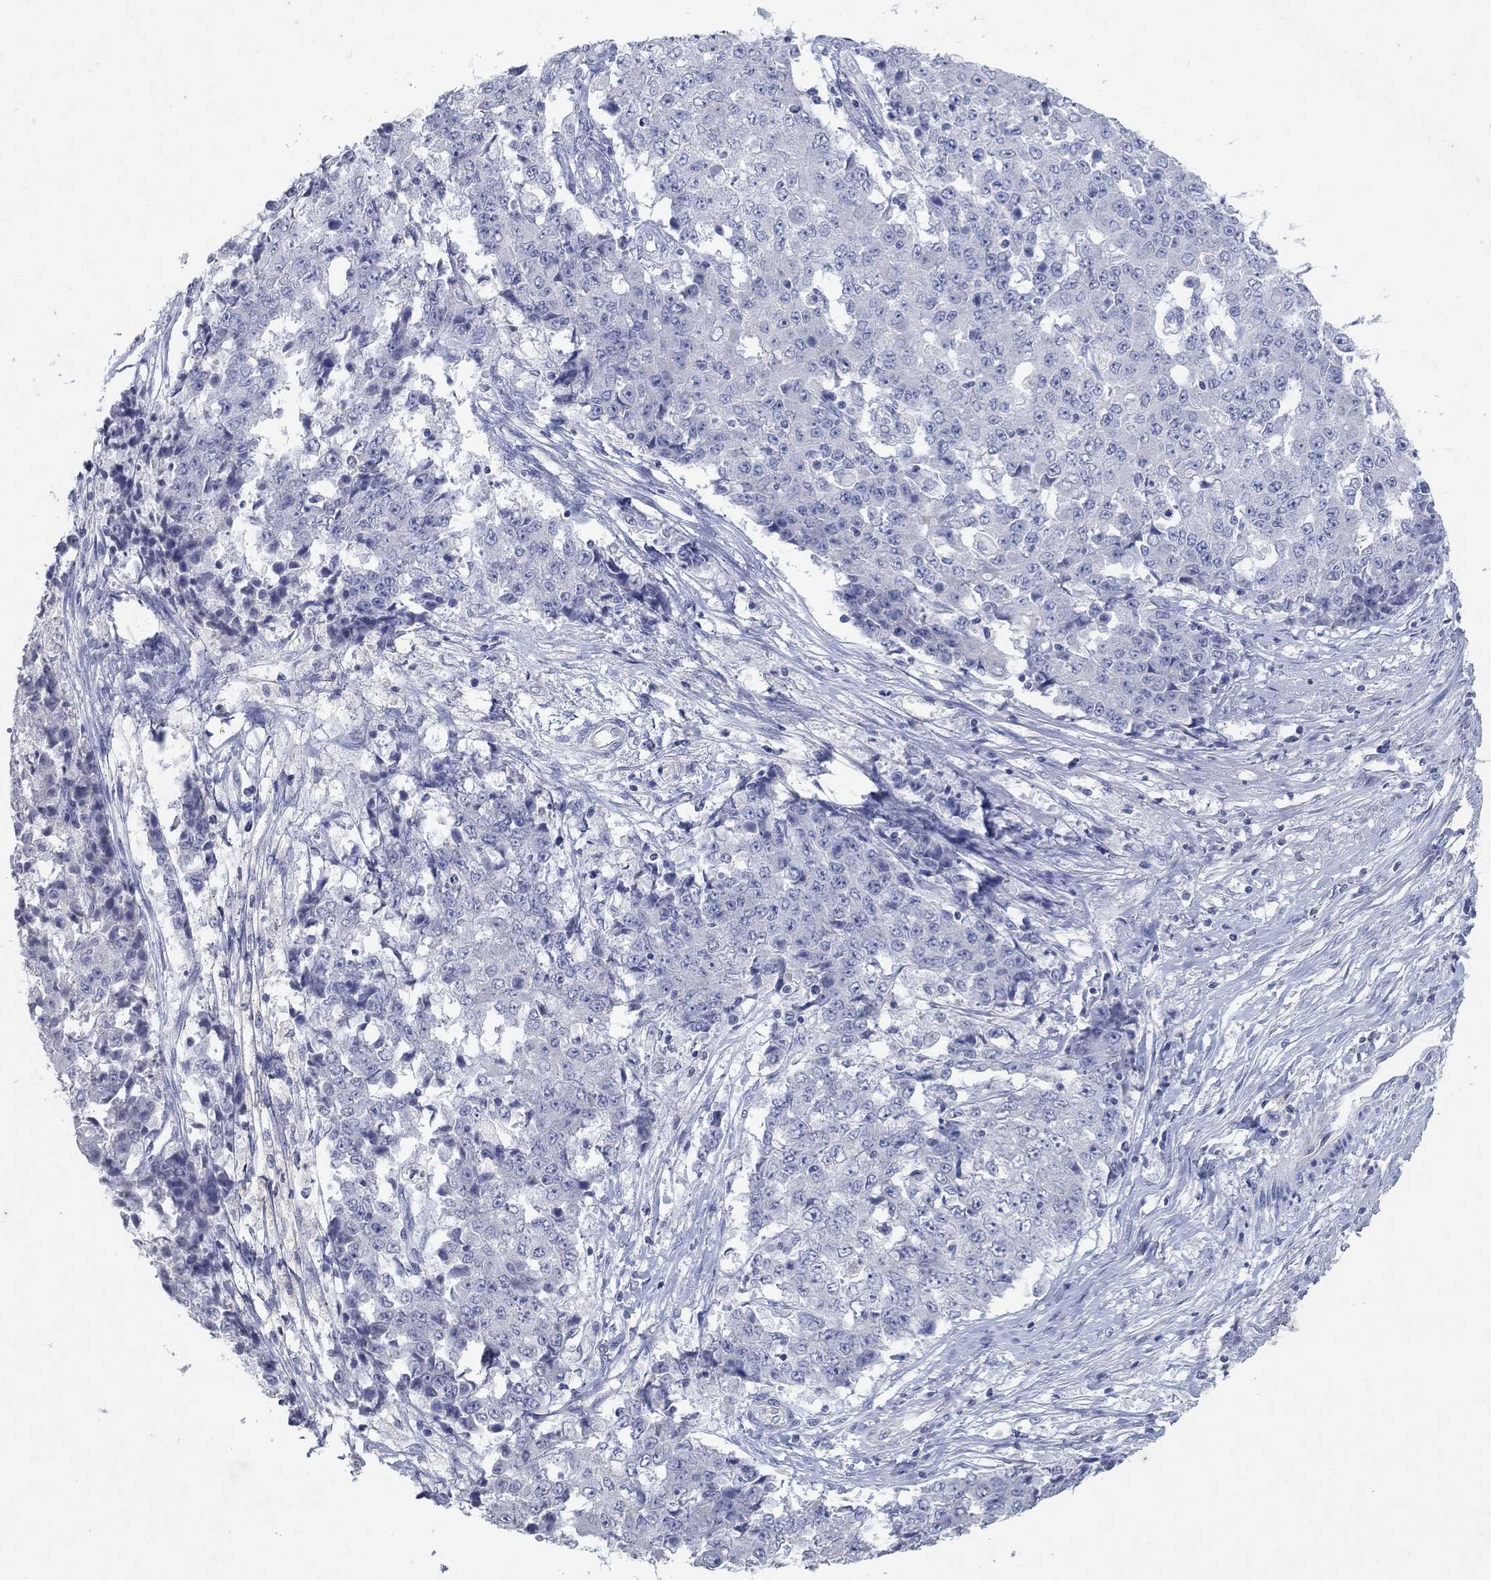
{"staining": {"intensity": "negative", "quantity": "none", "location": "none"}, "tissue": "ovarian cancer", "cell_type": "Tumor cells", "image_type": "cancer", "snomed": [{"axis": "morphology", "description": "Carcinoma, endometroid"}, {"axis": "topography", "description": "Ovary"}], "caption": "Immunohistochemical staining of human ovarian cancer (endometroid carcinoma) exhibits no significant positivity in tumor cells. (DAB immunohistochemistry, high magnification).", "gene": "KRT40", "patient": {"sex": "female", "age": 42}}